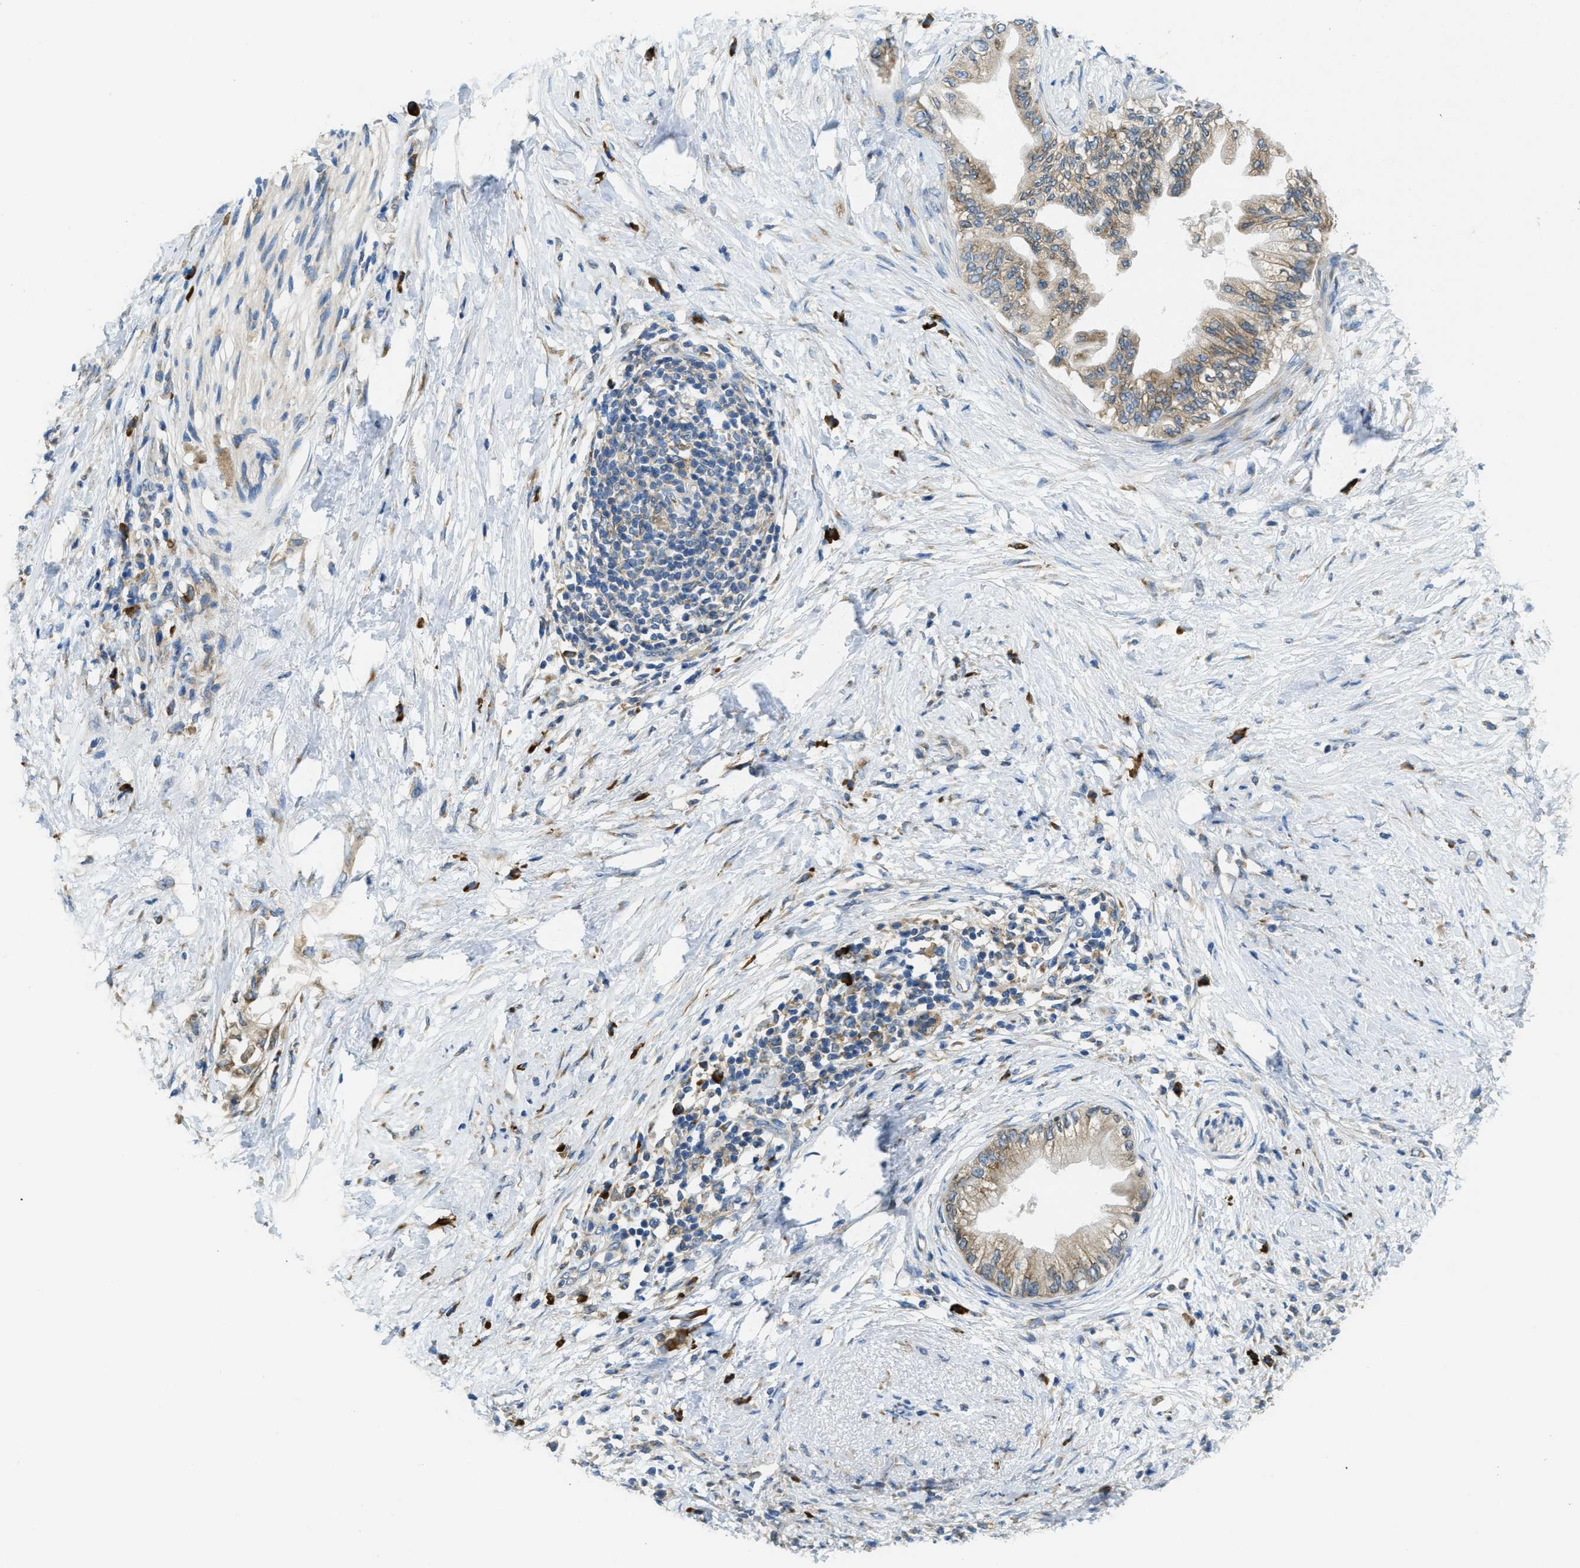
{"staining": {"intensity": "weak", "quantity": ">75%", "location": "cytoplasmic/membranous"}, "tissue": "pancreatic cancer", "cell_type": "Tumor cells", "image_type": "cancer", "snomed": [{"axis": "morphology", "description": "Normal tissue, NOS"}, {"axis": "morphology", "description": "Adenocarcinoma, NOS"}, {"axis": "topography", "description": "Pancreas"}, {"axis": "topography", "description": "Duodenum"}], "caption": "Pancreatic adenocarcinoma tissue demonstrates weak cytoplasmic/membranous expression in approximately >75% of tumor cells, visualized by immunohistochemistry.", "gene": "SSR1", "patient": {"sex": "female", "age": 60}}